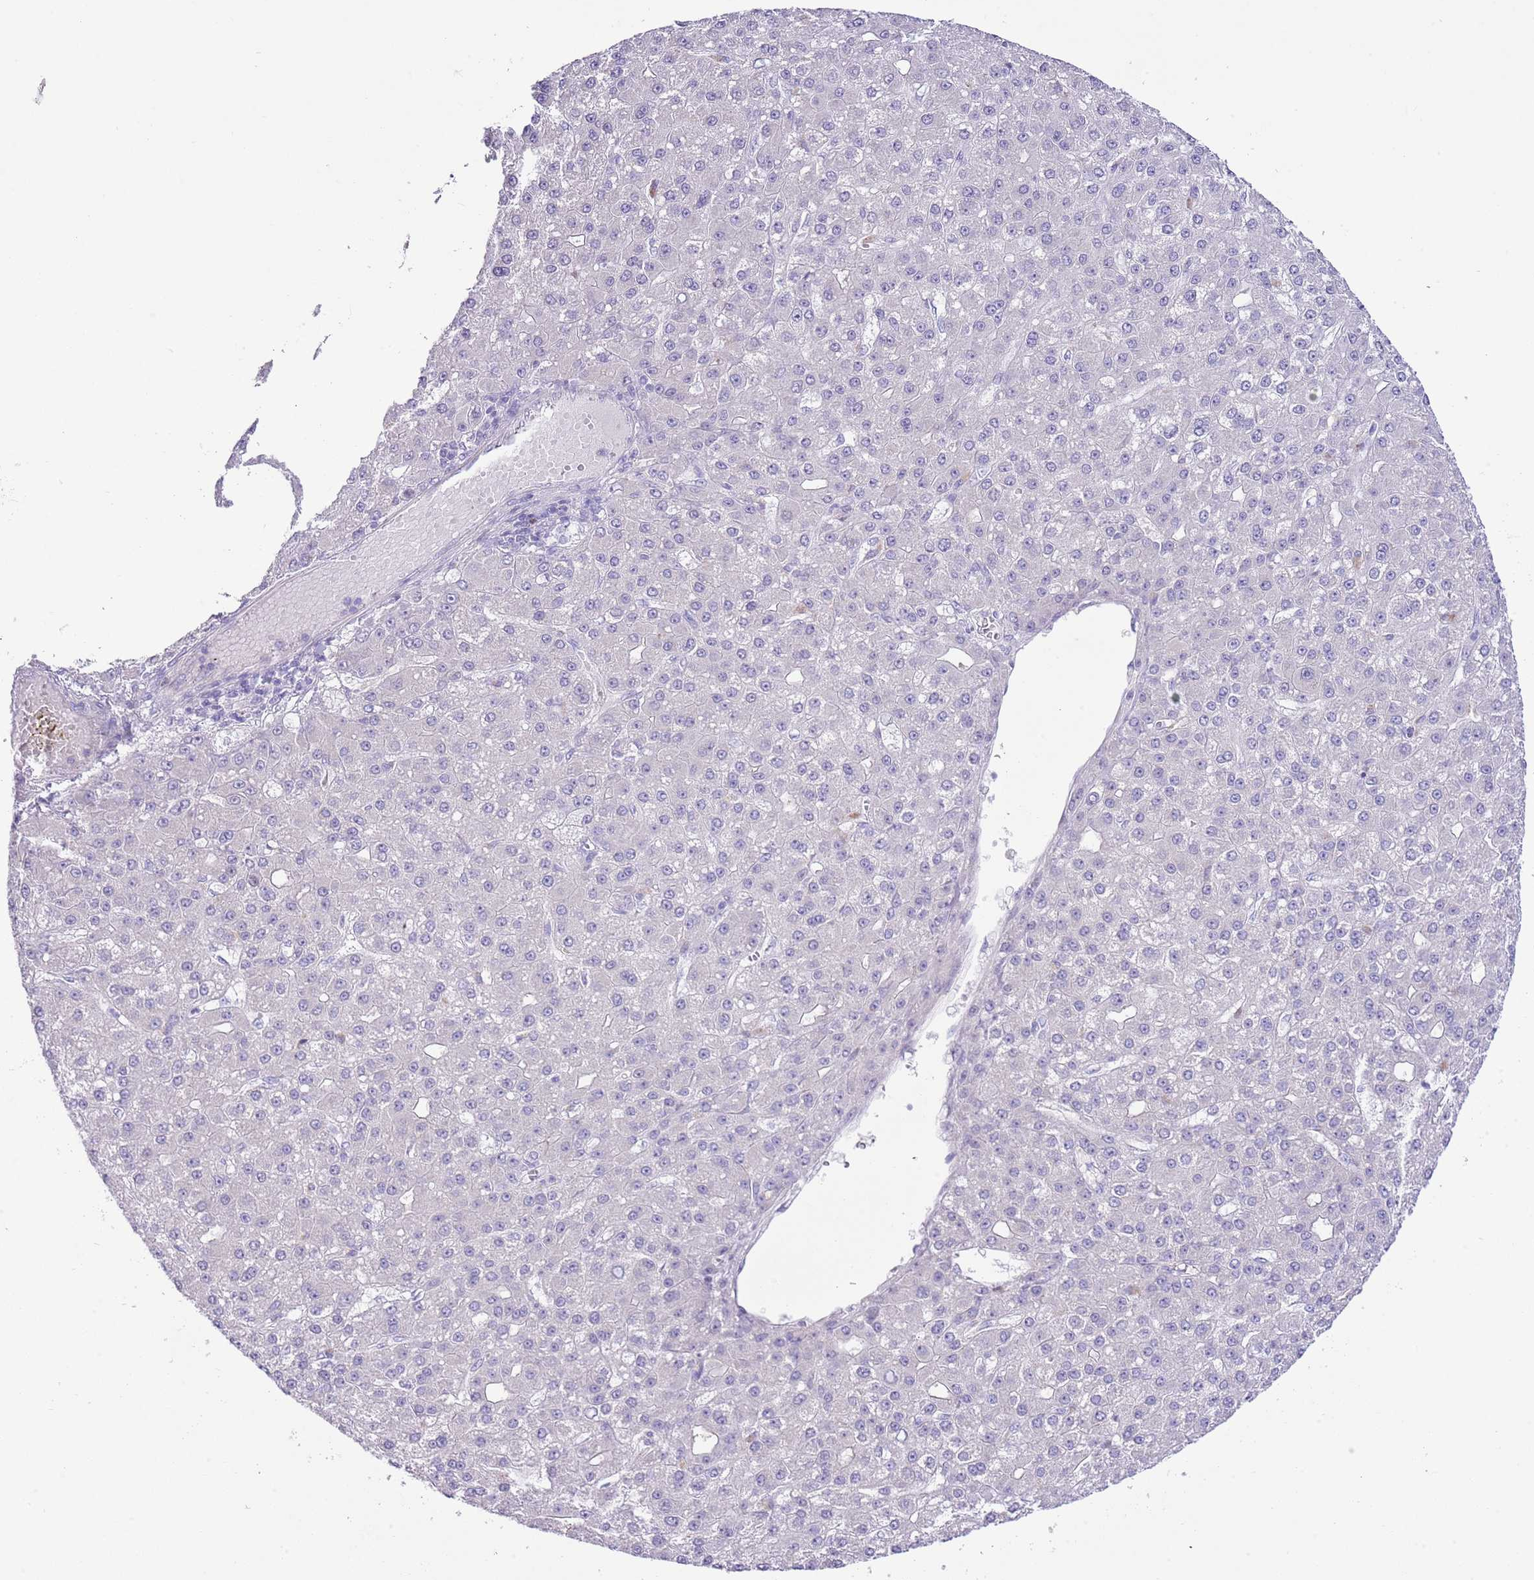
{"staining": {"intensity": "negative", "quantity": "none", "location": "none"}, "tissue": "liver cancer", "cell_type": "Tumor cells", "image_type": "cancer", "snomed": [{"axis": "morphology", "description": "Carcinoma, Hepatocellular, NOS"}, {"axis": "topography", "description": "Liver"}], "caption": "Immunohistochemical staining of liver hepatocellular carcinoma reveals no significant positivity in tumor cells.", "gene": "FBRSL1", "patient": {"sex": "male", "age": 67}}